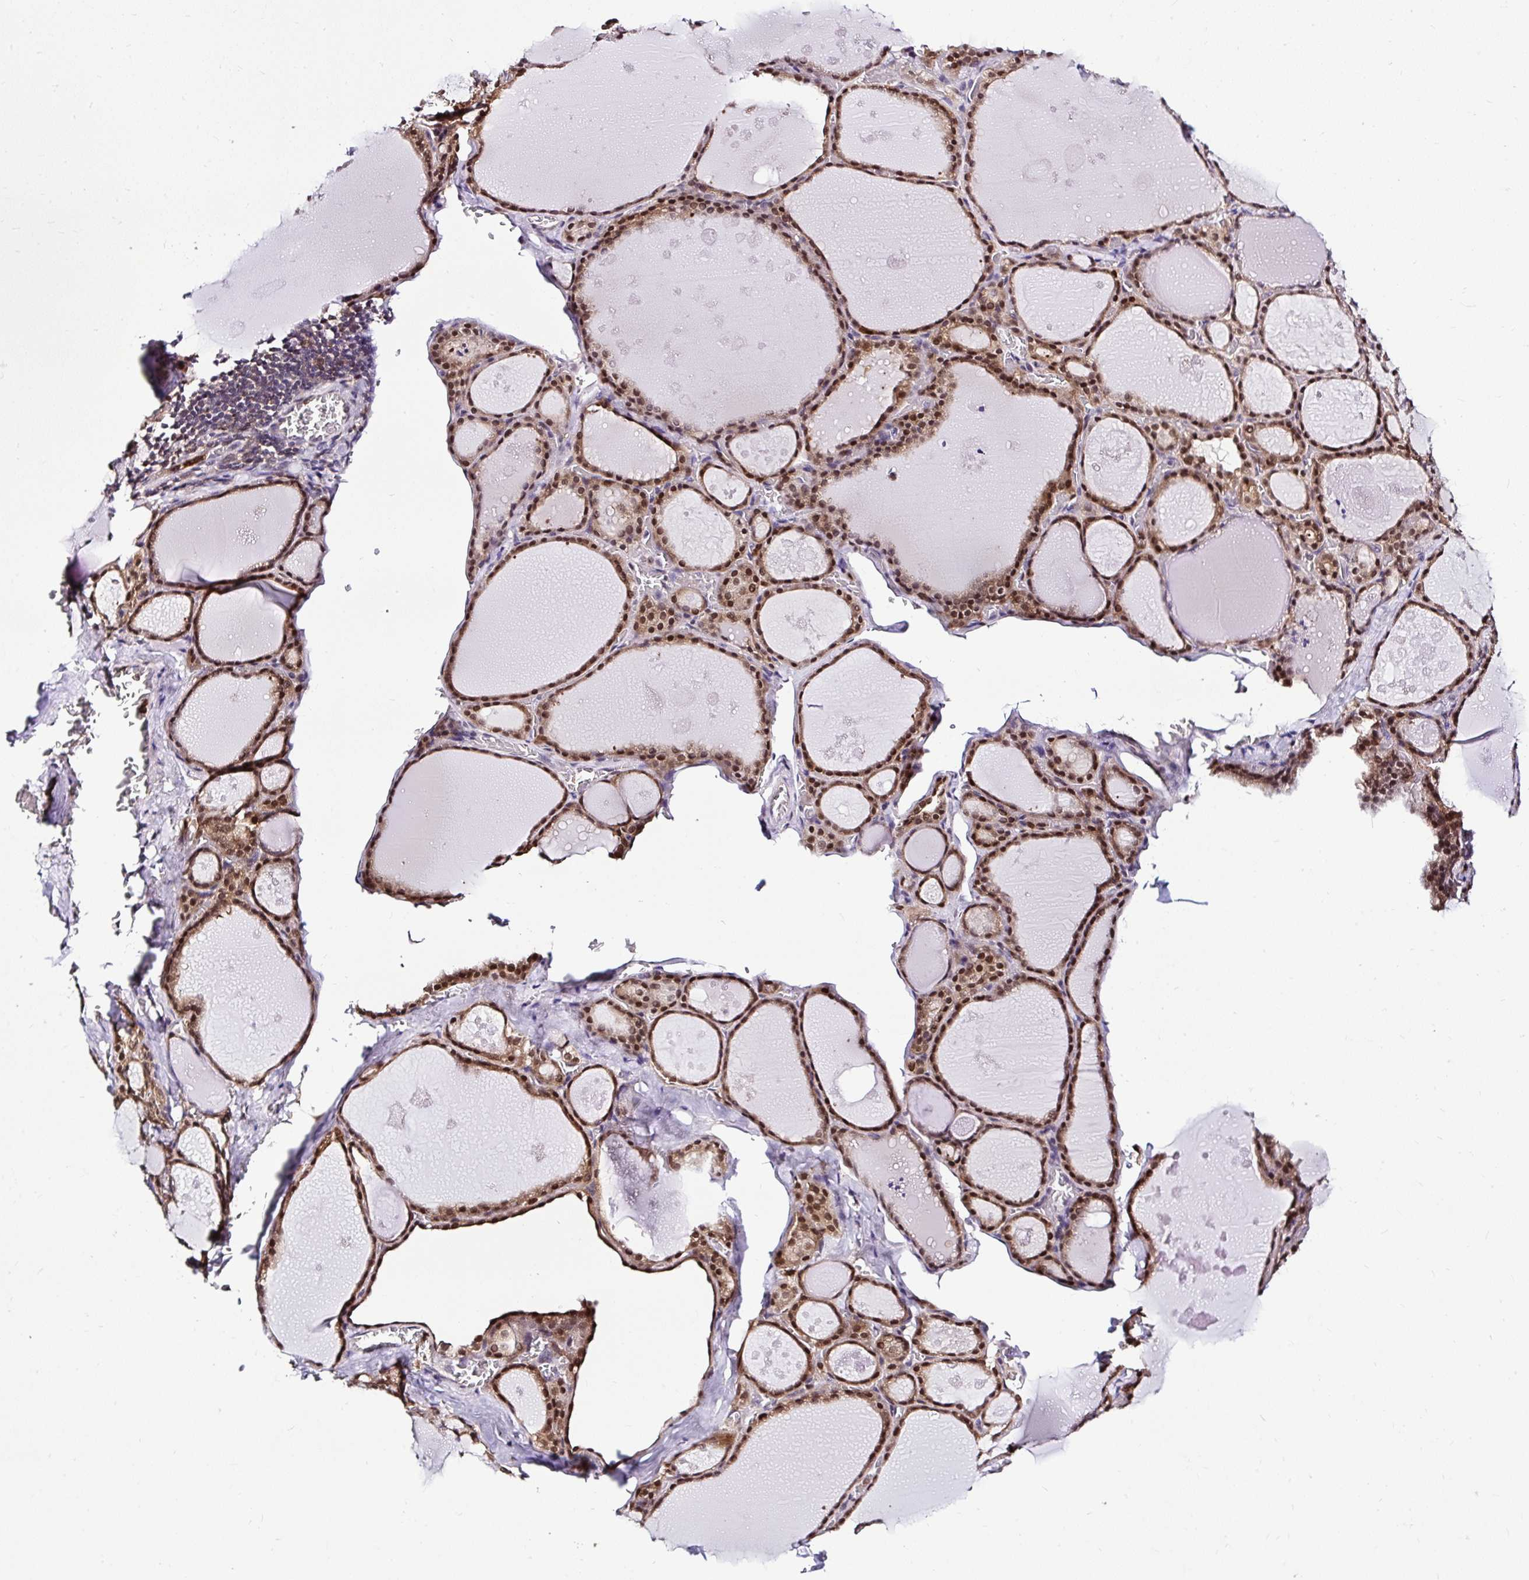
{"staining": {"intensity": "moderate", "quantity": ">75%", "location": "cytoplasmic/membranous,nuclear"}, "tissue": "thyroid gland", "cell_type": "Glandular cells", "image_type": "normal", "snomed": [{"axis": "morphology", "description": "Normal tissue, NOS"}, {"axis": "topography", "description": "Thyroid gland"}], "caption": "Brown immunohistochemical staining in unremarkable thyroid gland displays moderate cytoplasmic/membranous,nuclear staining in approximately >75% of glandular cells.", "gene": "PIN4", "patient": {"sex": "male", "age": 56}}